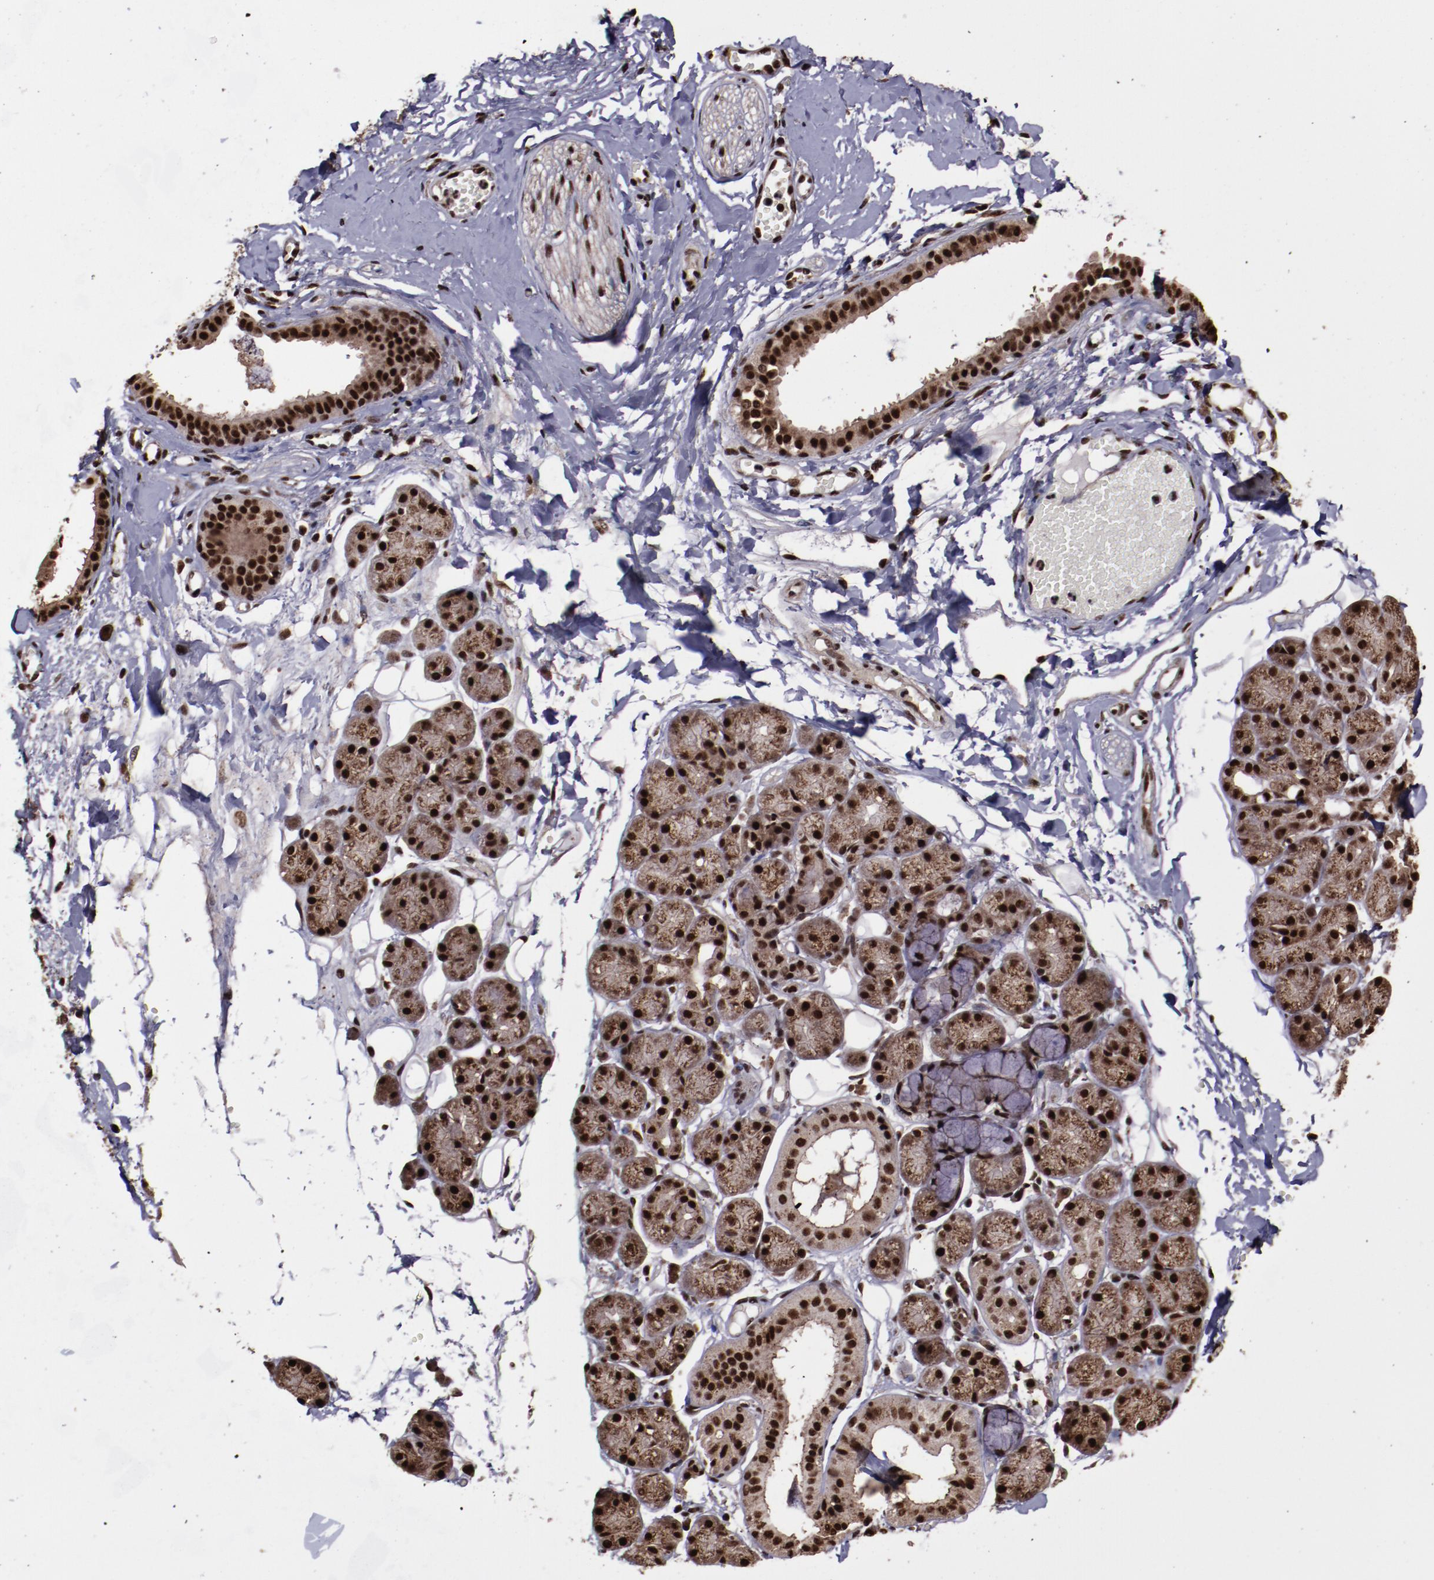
{"staining": {"intensity": "strong", "quantity": ">75%", "location": "cytoplasmic/membranous,nuclear"}, "tissue": "salivary gland", "cell_type": "Glandular cells", "image_type": "normal", "snomed": [{"axis": "morphology", "description": "Normal tissue, NOS"}, {"axis": "topography", "description": "Skeletal muscle"}, {"axis": "topography", "description": "Oral tissue"}, {"axis": "topography", "description": "Salivary gland"}, {"axis": "topography", "description": "Peripheral nerve tissue"}], "caption": "Glandular cells display high levels of strong cytoplasmic/membranous,nuclear expression in approximately >75% of cells in normal salivary gland.", "gene": "SNW1", "patient": {"sex": "male", "age": 54}}